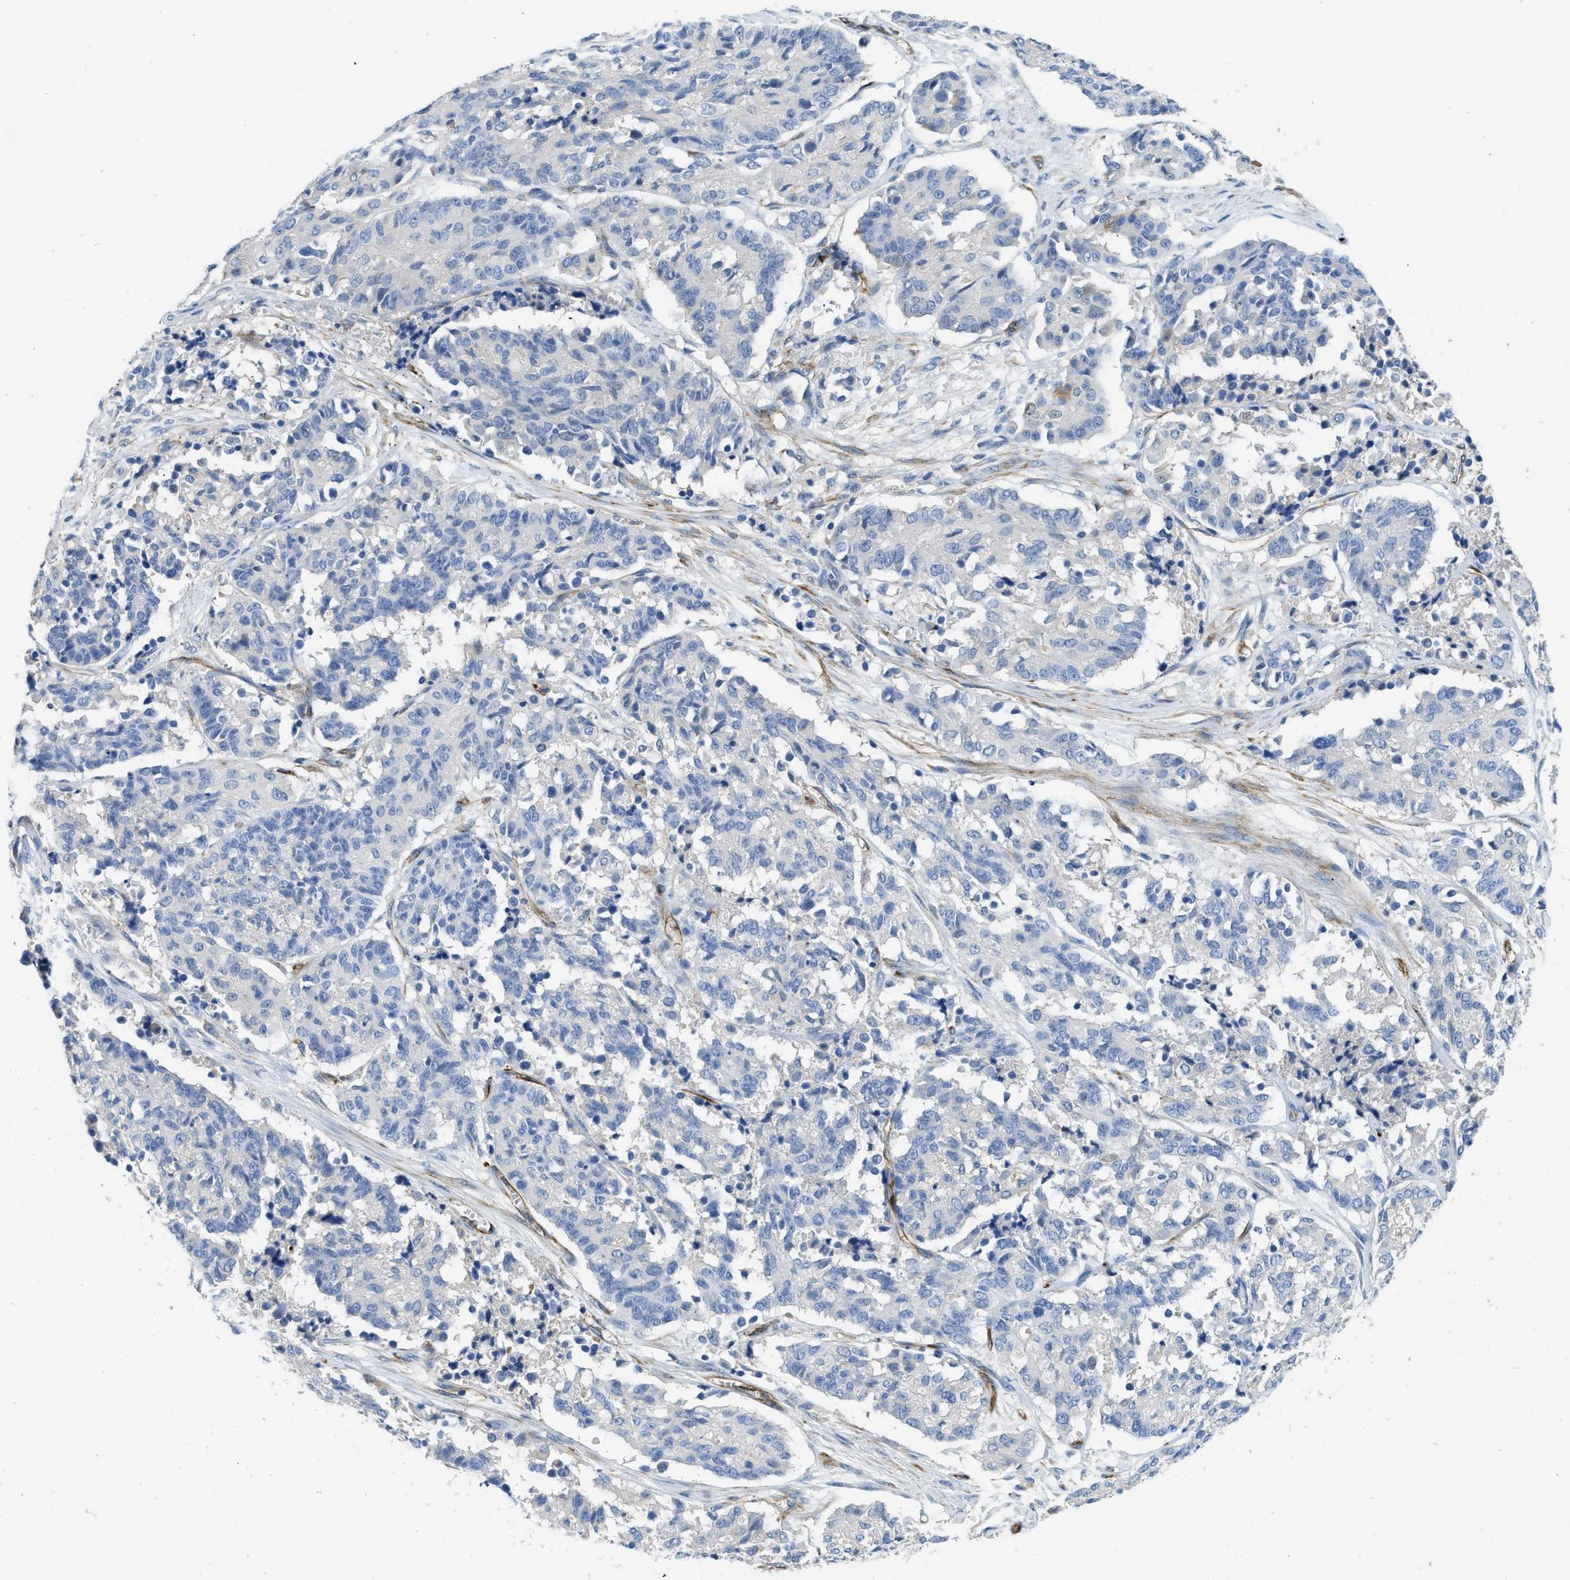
{"staining": {"intensity": "negative", "quantity": "none", "location": "none"}, "tissue": "cervical cancer", "cell_type": "Tumor cells", "image_type": "cancer", "snomed": [{"axis": "morphology", "description": "Squamous cell carcinoma, NOS"}, {"axis": "topography", "description": "Cervix"}], "caption": "This is an immunohistochemistry (IHC) image of cervical cancer. There is no staining in tumor cells.", "gene": "SPEG", "patient": {"sex": "female", "age": 35}}